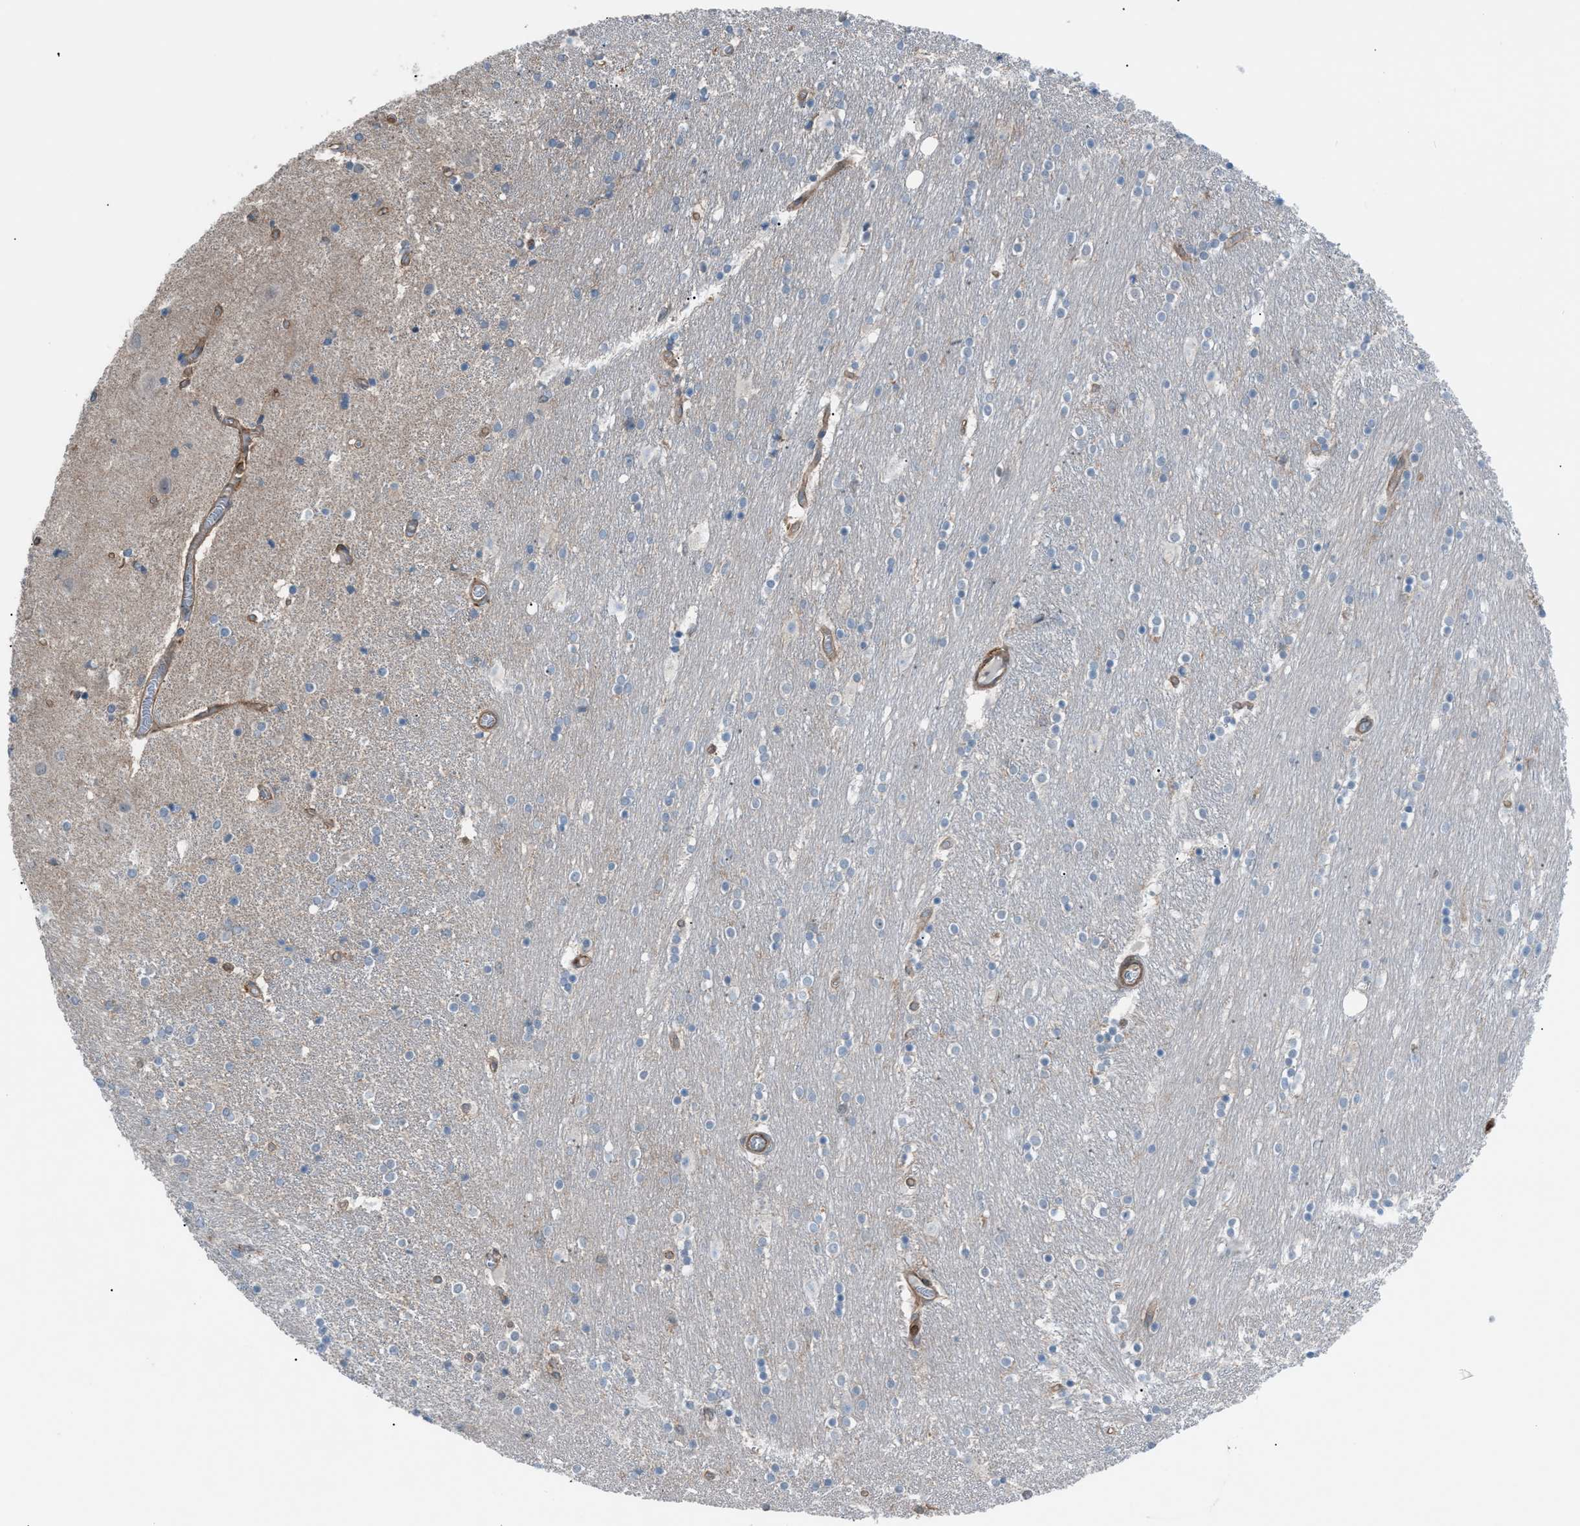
{"staining": {"intensity": "negative", "quantity": "none", "location": "none"}, "tissue": "caudate", "cell_type": "Glial cells", "image_type": "normal", "snomed": [{"axis": "morphology", "description": "Normal tissue, NOS"}, {"axis": "topography", "description": "Lateral ventricle wall"}], "caption": "A high-resolution photomicrograph shows immunohistochemistry (IHC) staining of normal caudate, which exhibits no significant staining in glial cells. (Immunohistochemistry (ihc), brightfield microscopy, high magnification).", "gene": "DYRK1A", "patient": {"sex": "female", "age": 54}}